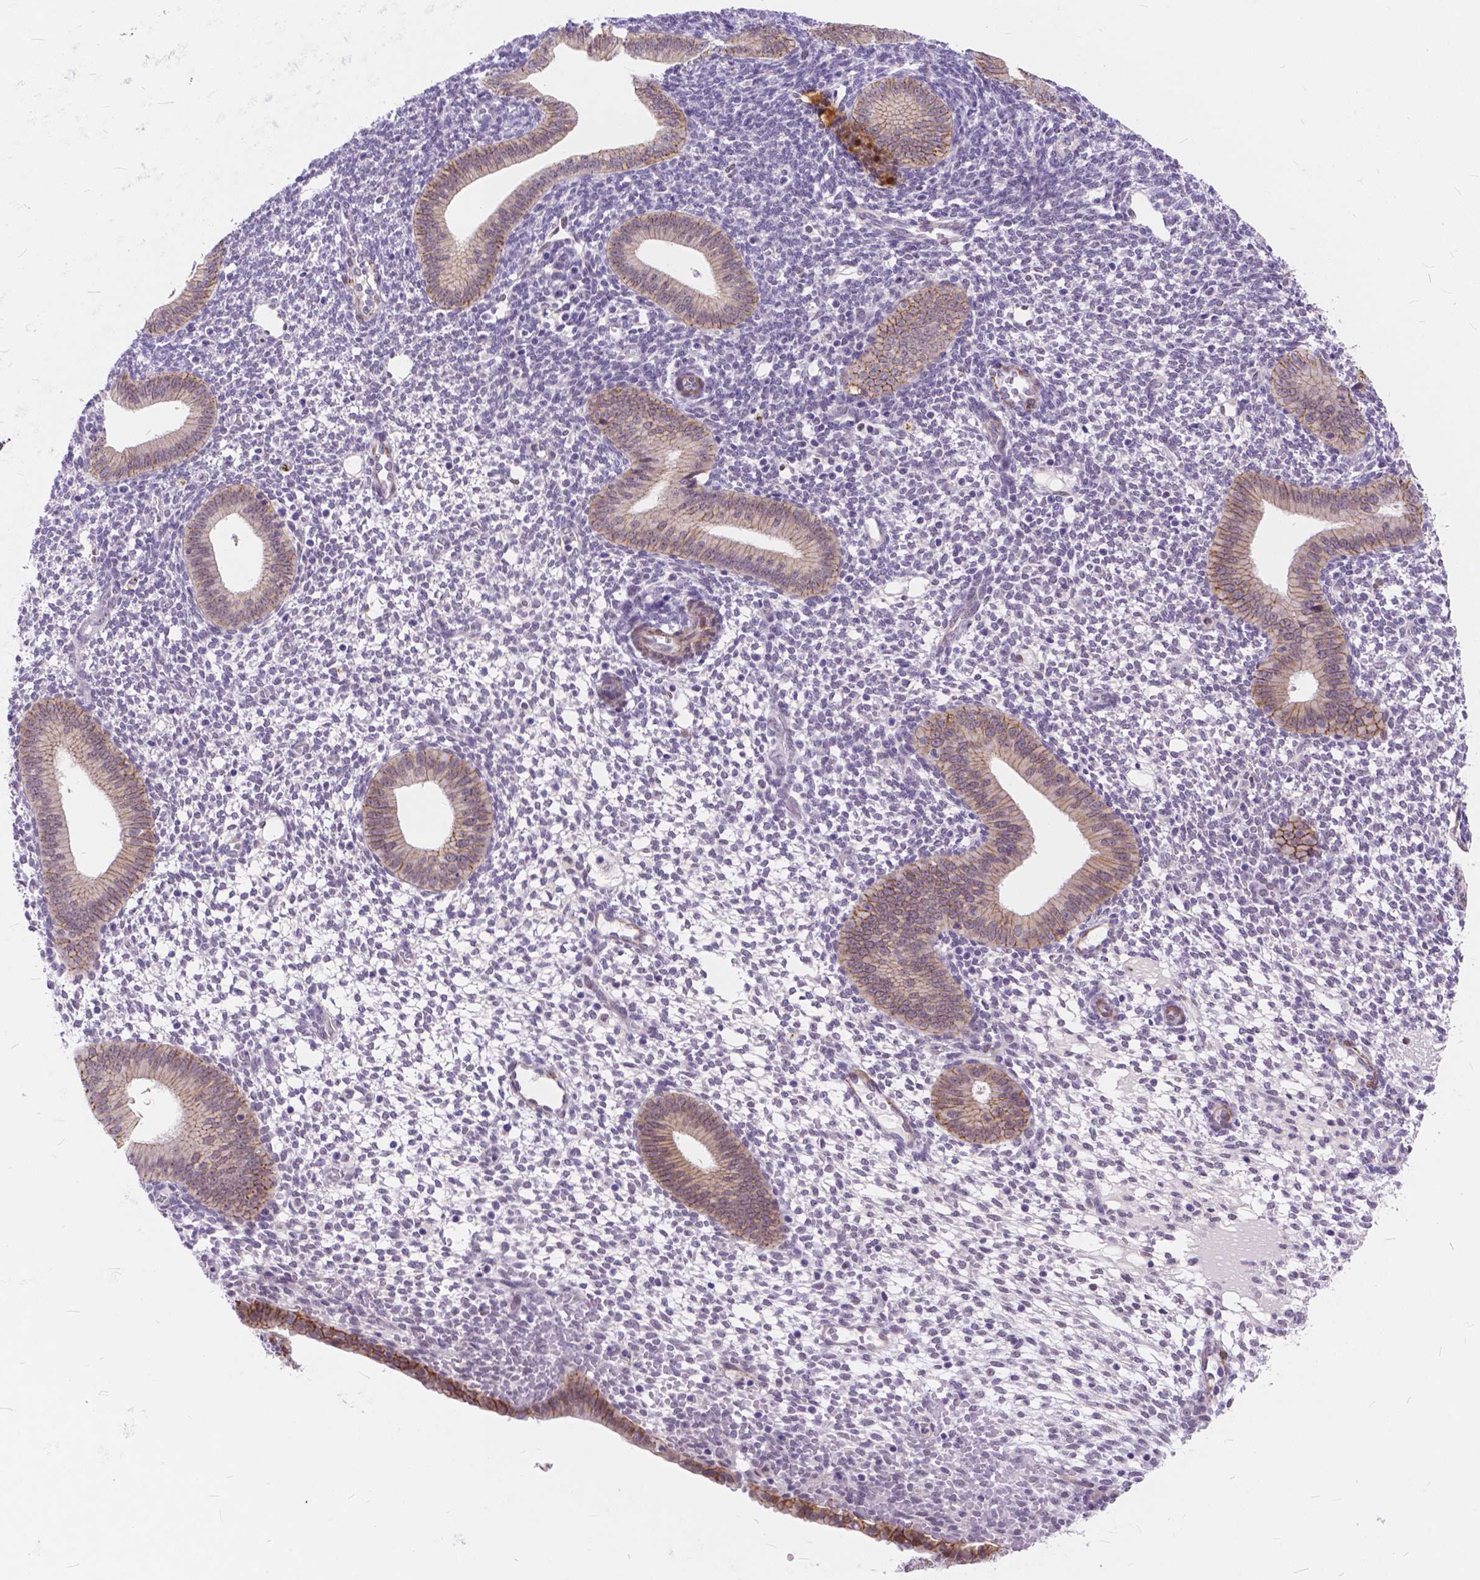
{"staining": {"intensity": "negative", "quantity": "none", "location": "none"}, "tissue": "endometrium", "cell_type": "Cells in endometrial stroma", "image_type": "normal", "snomed": [{"axis": "morphology", "description": "Normal tissue, NOS"}, {"axis": "topography", "description": "Endometrium"}], "caption": "IHC image of benign human endometrium stained for a protein (brown), which reveals no expression in cells in endometrial stroma.", "gene": "MAN2C1", "patient": {"sex": "female", "age": 40}}